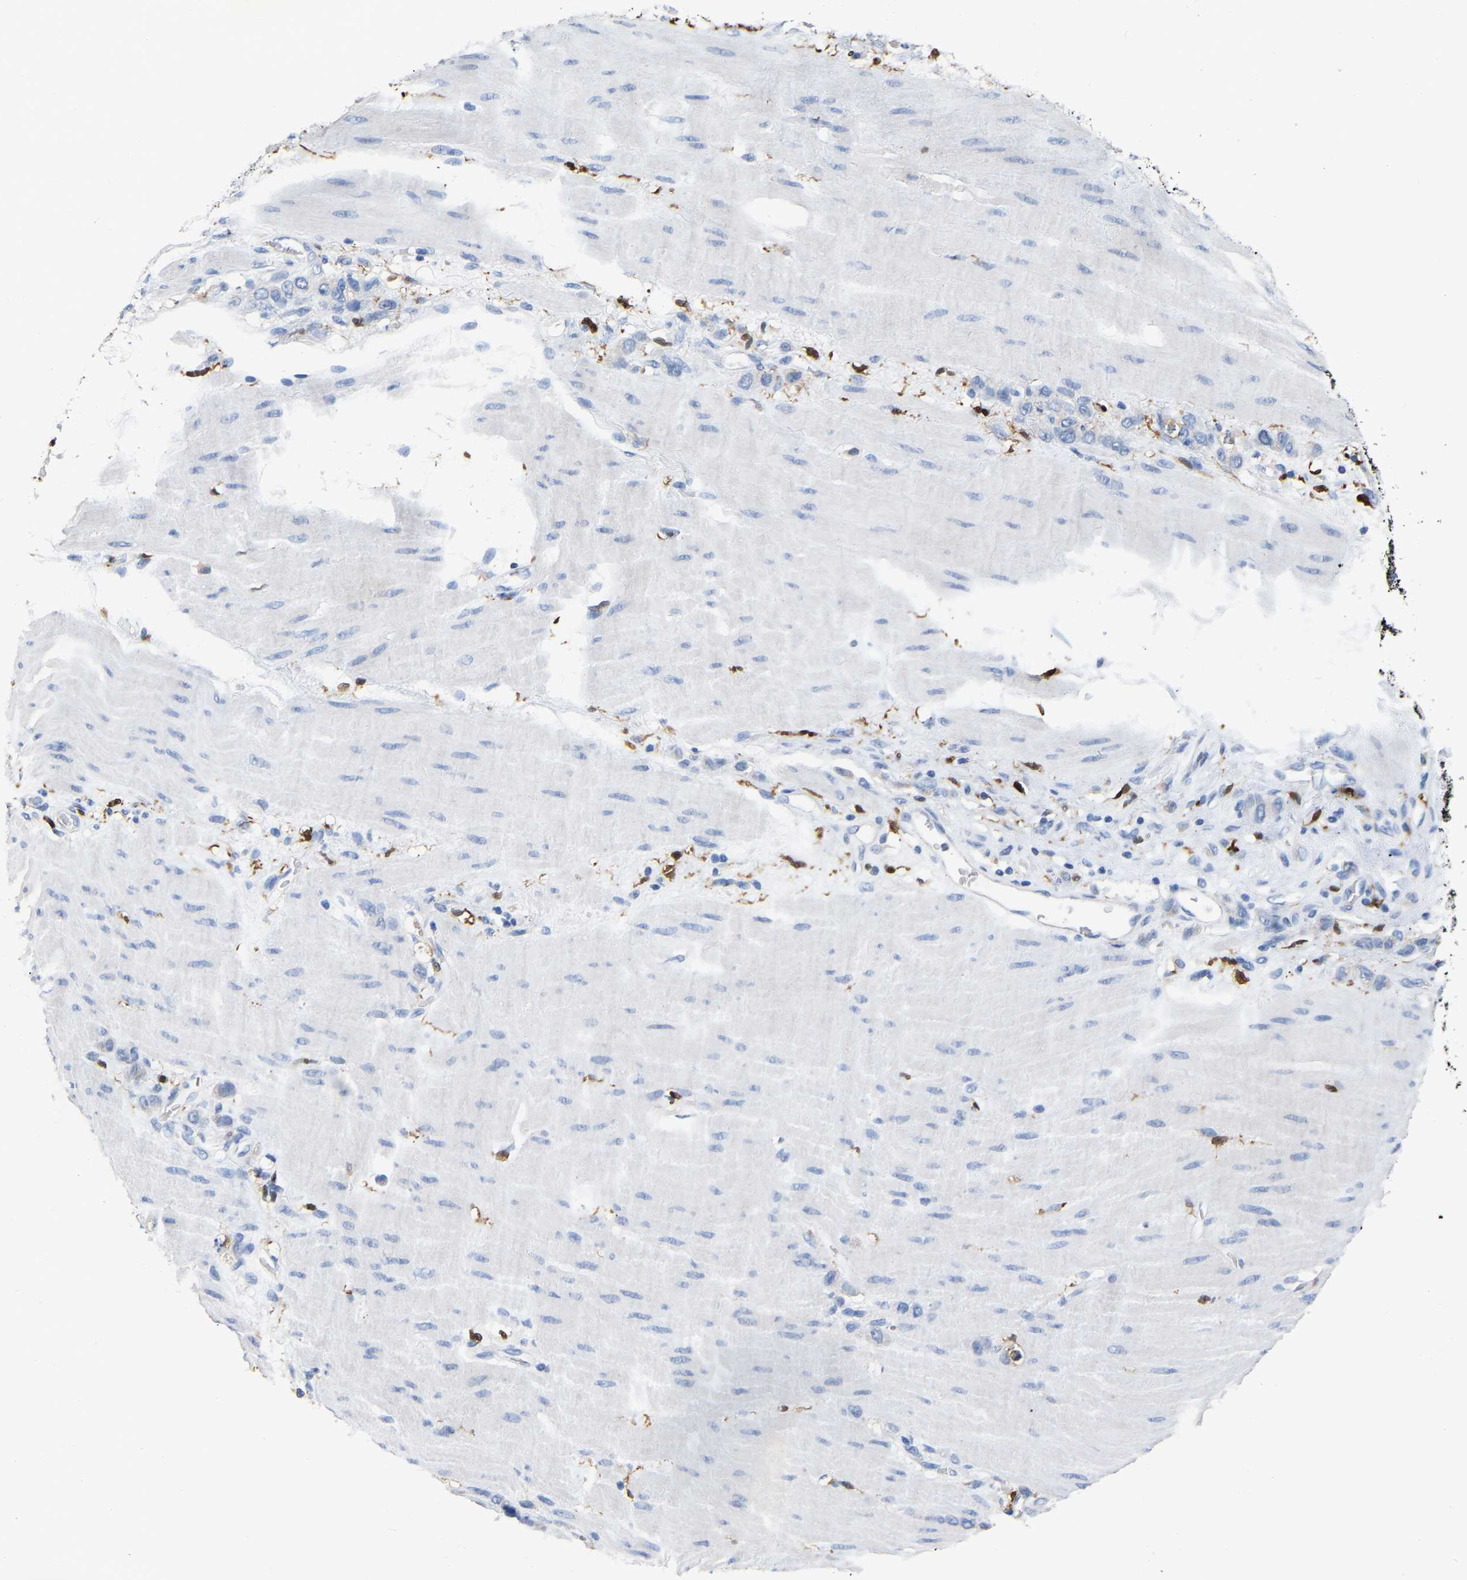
{"staining": {"intensity": "negative", "quantity": "none", "location": "none"}, "tissue": "stomach cancer", "cell_type": "Tumor cells", "image_type": "cancer", "snomed": [{"axis": "morphology", "description": "Adenocarcinoma, NOS"}, {"axis": "topography", "description": "Stomach"}], "caption": "This is a micrograph of IHC staining of stomach cancer (adenocarcinoma), which shows no expression in tumor cells.", "gene": "ULBP2", "patient": {"sex": "male", "age": 82}}